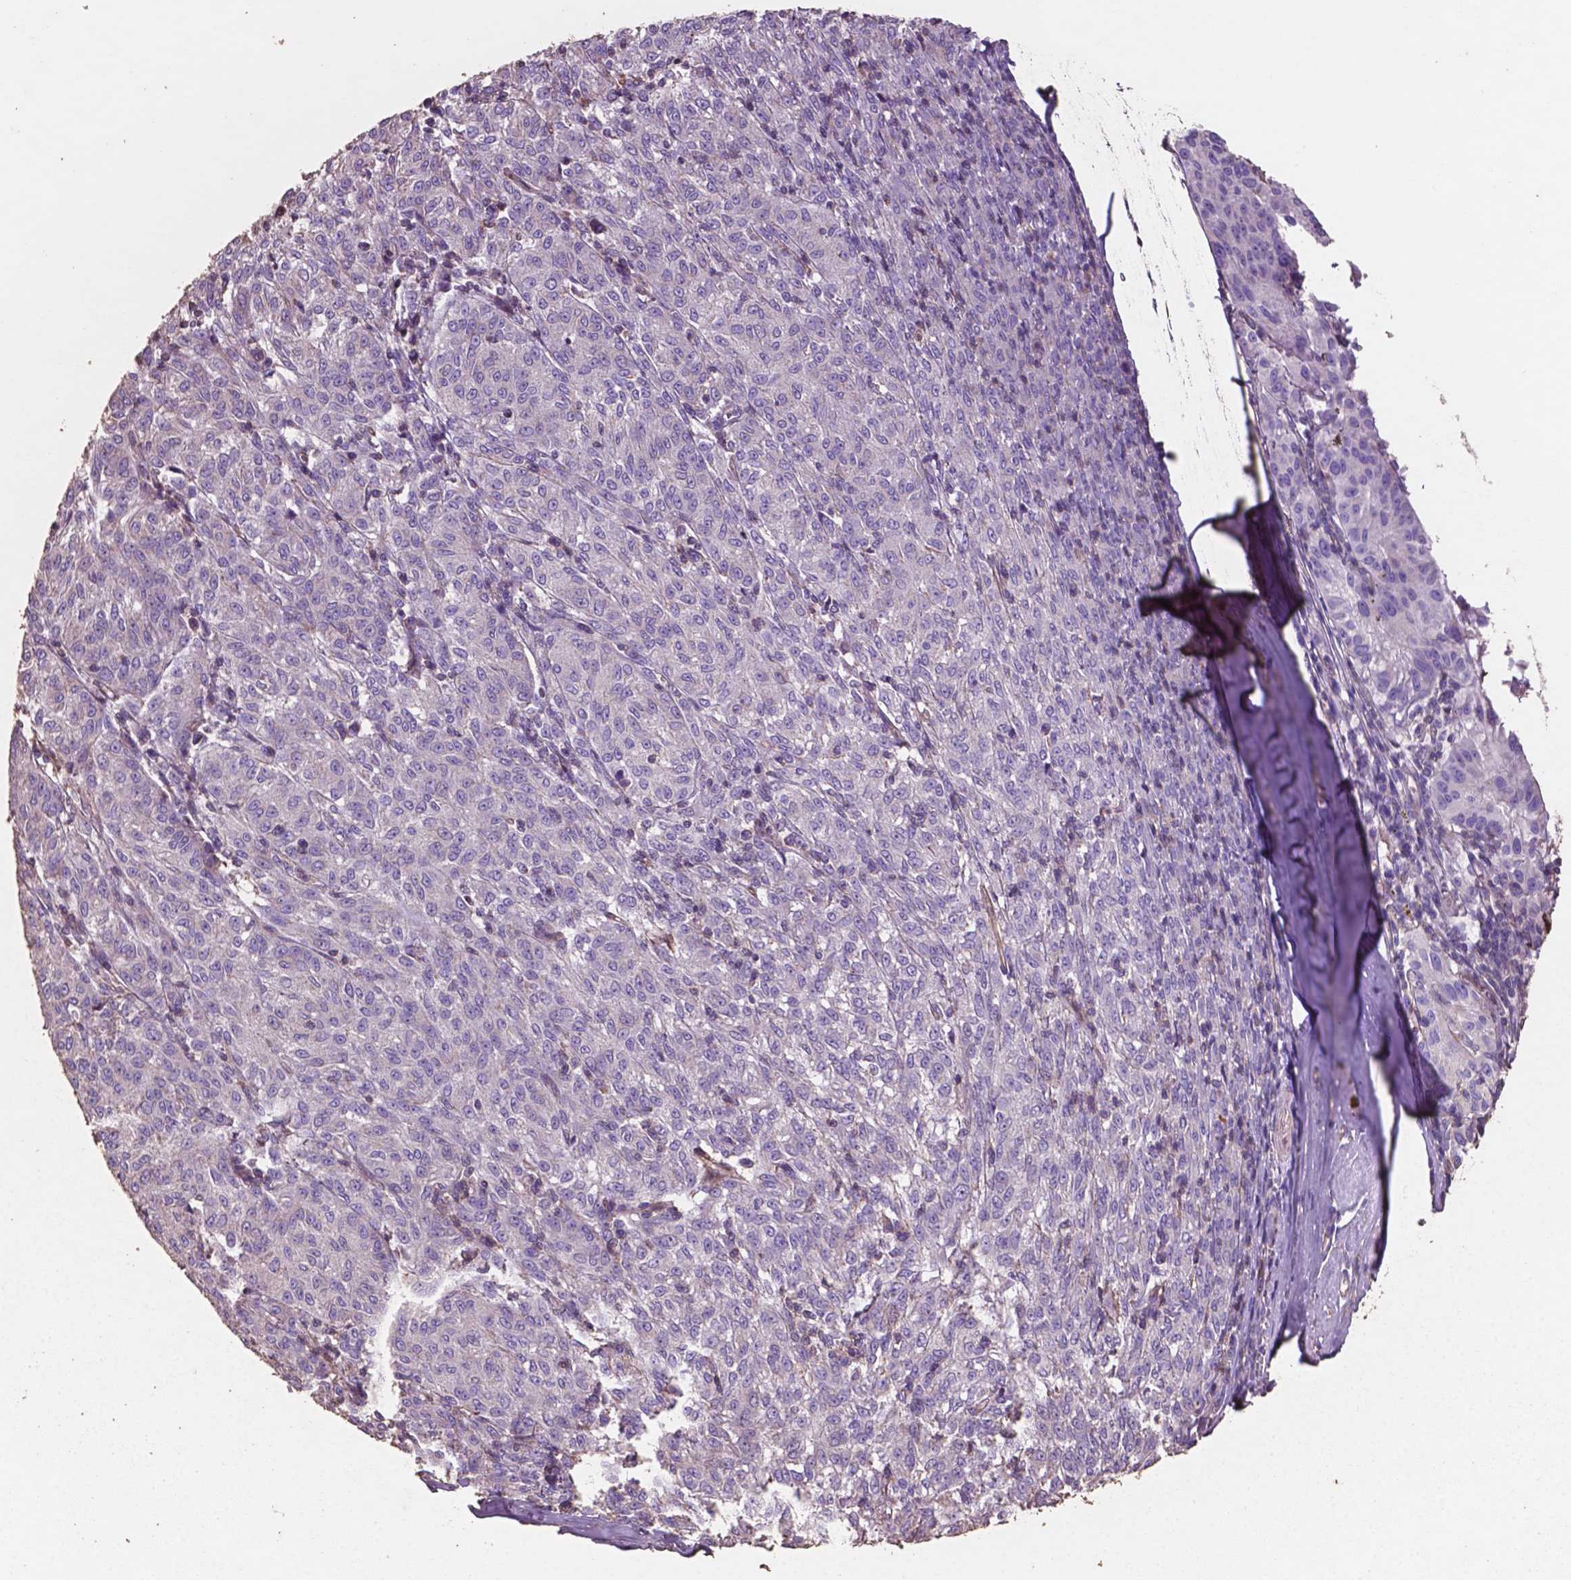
{"staining": {"intensity": "negative", "quantity": "none", "location": "none"}, "tissue": "melanoma", "cell_type": "Tumor cells", "image_type": "cancer", "snomed": [{"axis": "morphology", "description": "Malignant melanoma, NOS"}, {"axis": "topography", "description": "Skin"}], "caption": "Tumor cells show no significant expression in malignant melanoma. The staining is performed using DAB brown chromogen with nuclei counter-stained in using hematoxylin.", "gene": "COMMD4", "patient": {"sex": "female", "age": 72}}